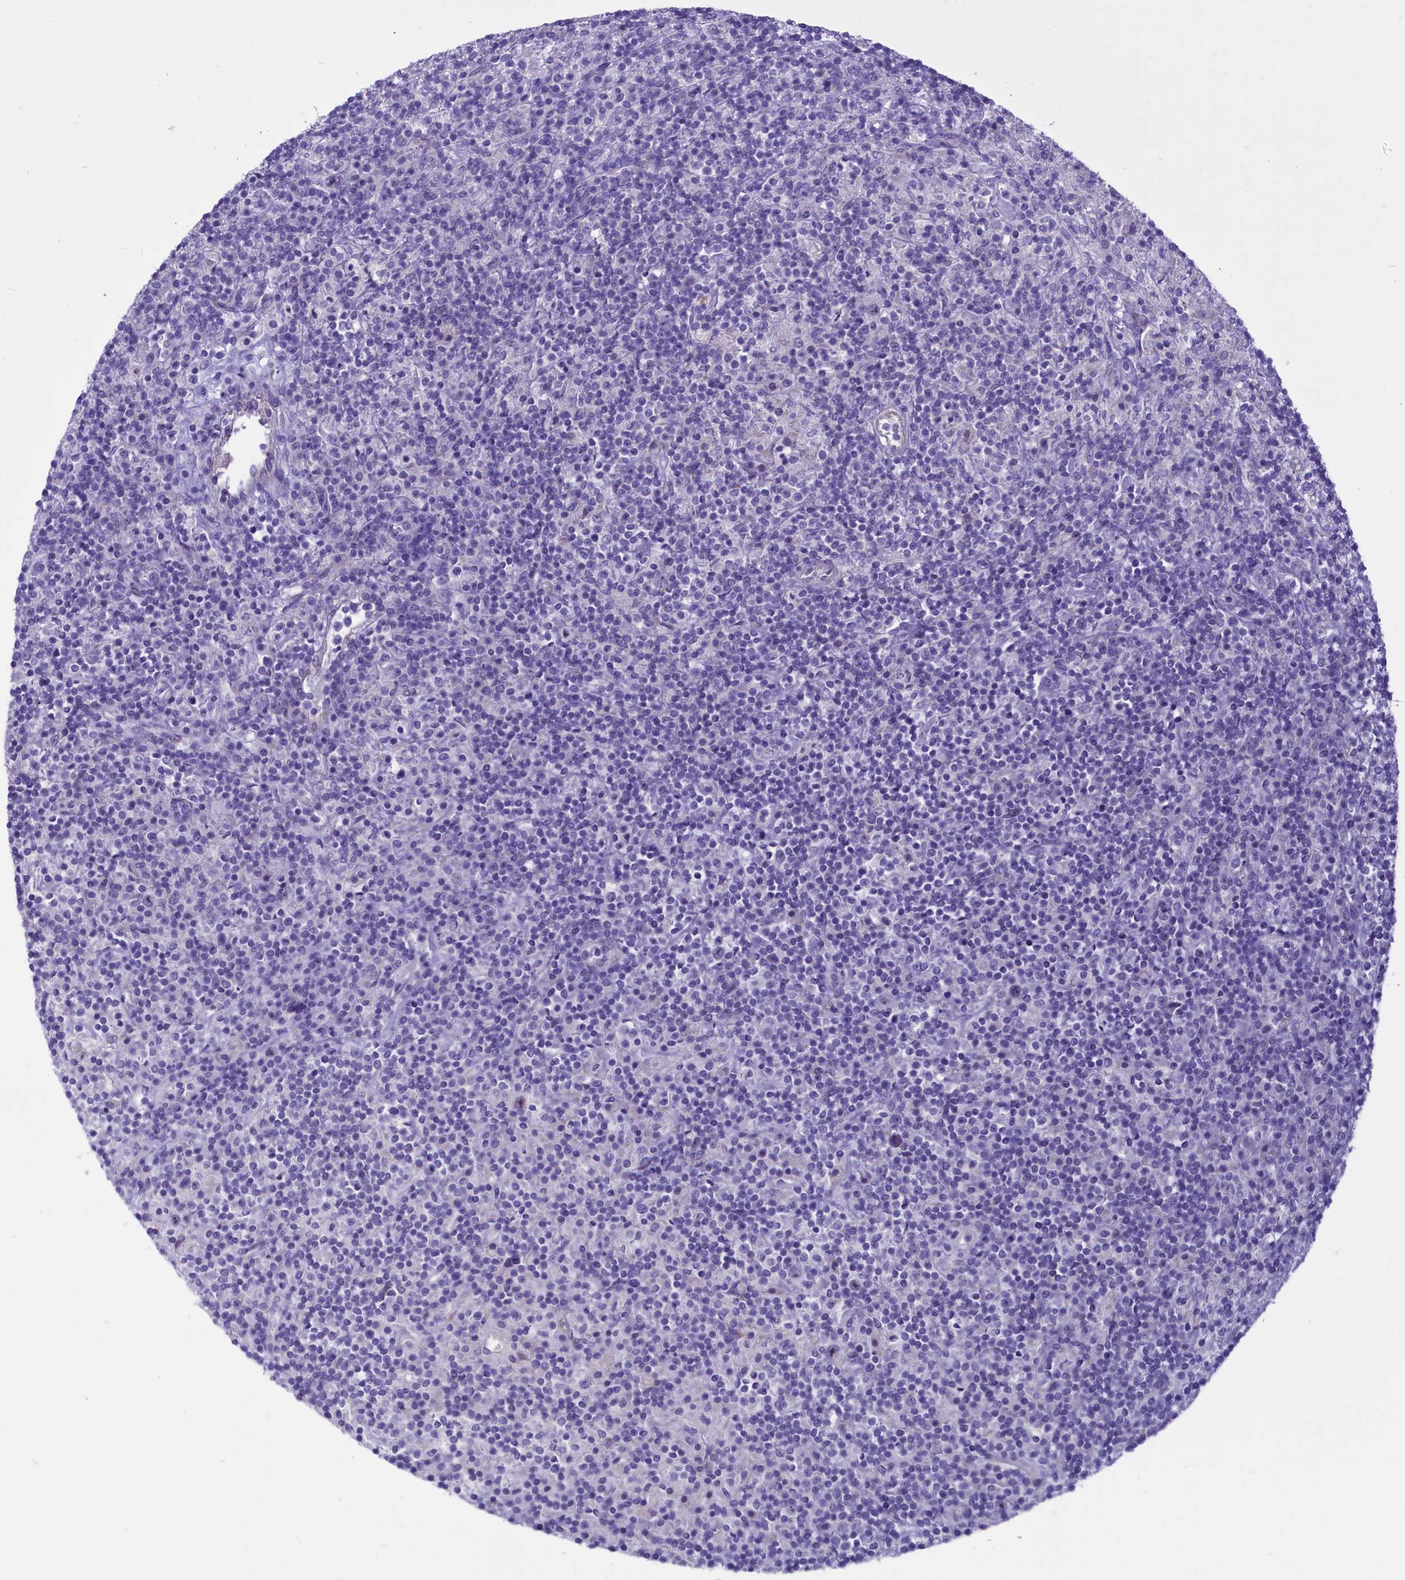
{"staining": {"intensity": "negative", "quantity": "none", "location": "none"}, "tissue": "lymphoma", "cell_type": "Tumor cells", "image_type": "cancer", "snomed": [{"axis": "morphology", "description": "Hodgkin's disease, NOS"}, {"axis": "topography", "description": "Lymph node"}], "caption": "Immunohistochemical staining of lymphoma exhibits no significant staining in tumor cells.", "gene": "PROCR", "patient": {"sex": "male", "age": 70}}